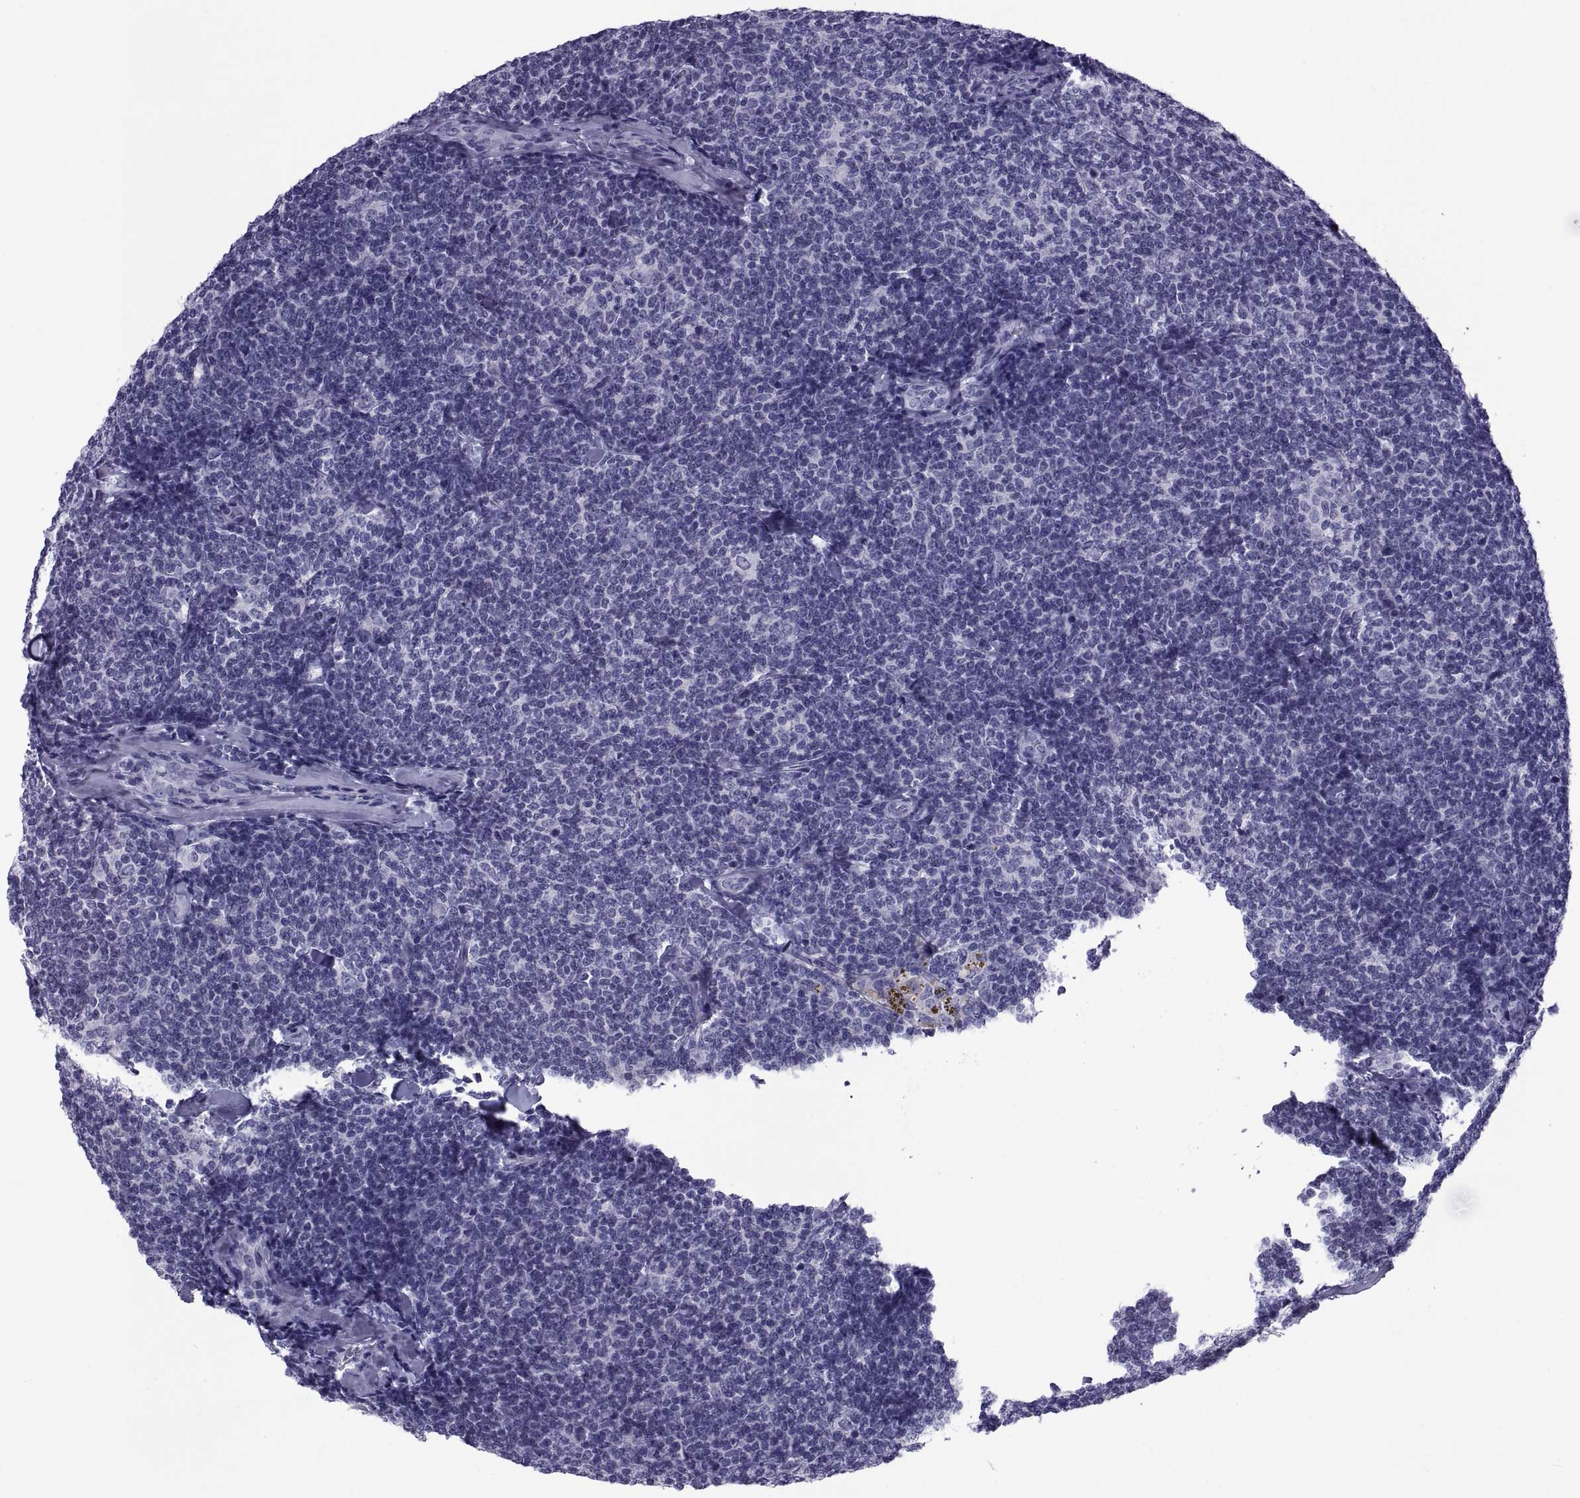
{"staining": {"intensity": "negative", "quantity": "none", "location": "none"}, "tissue": "lymphoma", "cell_type": "Tumor cells", "image_type": "cancer", "snomed": [{"axis": "morphology", "description": "Malignant lymphoma, non-Hodgkin's type, Low grade"}, {"axis": "topography", "description": "Lymph node"}], "caption": "Malignant lymphoma, non-Hodgkin's type (low-grade) was stained to show a protein in brown. There is no significant staining in tumor cells.", "gene": "NPTX2", "patient": {"sex": "female", "age": 56}}